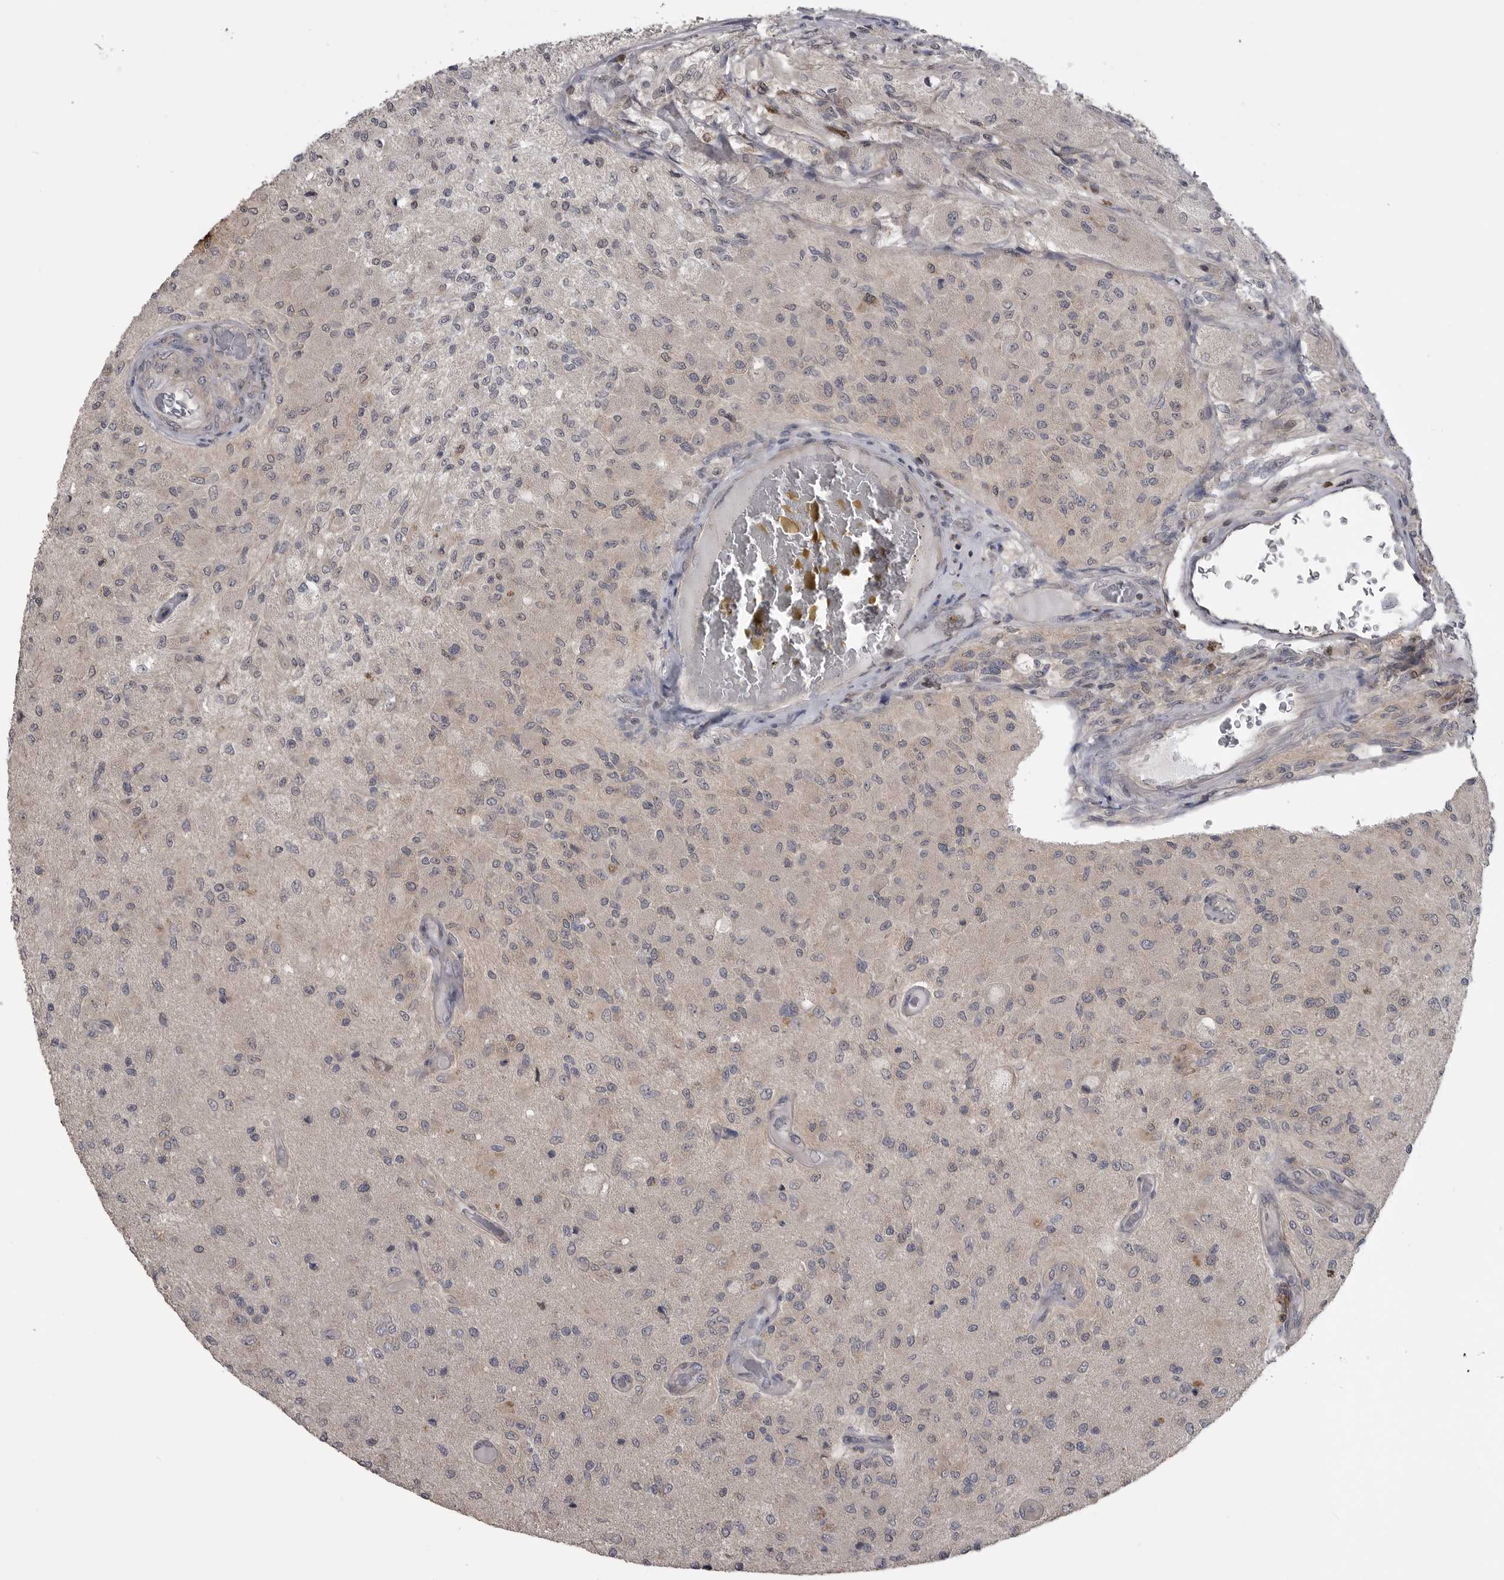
{"staining": {"intensity": "negative", "quantity": "none", "location": "none"}, "tissue": "glioma", "cell_type": "Tumor cells", "image_type": "cancer", "snomed": [{"axis": "morphology", "description": "Normal tissue, NOS"}, {"axis": "morphology", "description": "Glioma, malignant, High grade"}, {"axis": "topography", "description": "Cerebral cortex"}], "caption": "Photomicrograph shows no significant protein staining in tumor cells of glioma.", "gene": "MAPK13", "patient": {"sex": "male", "age": 77}}